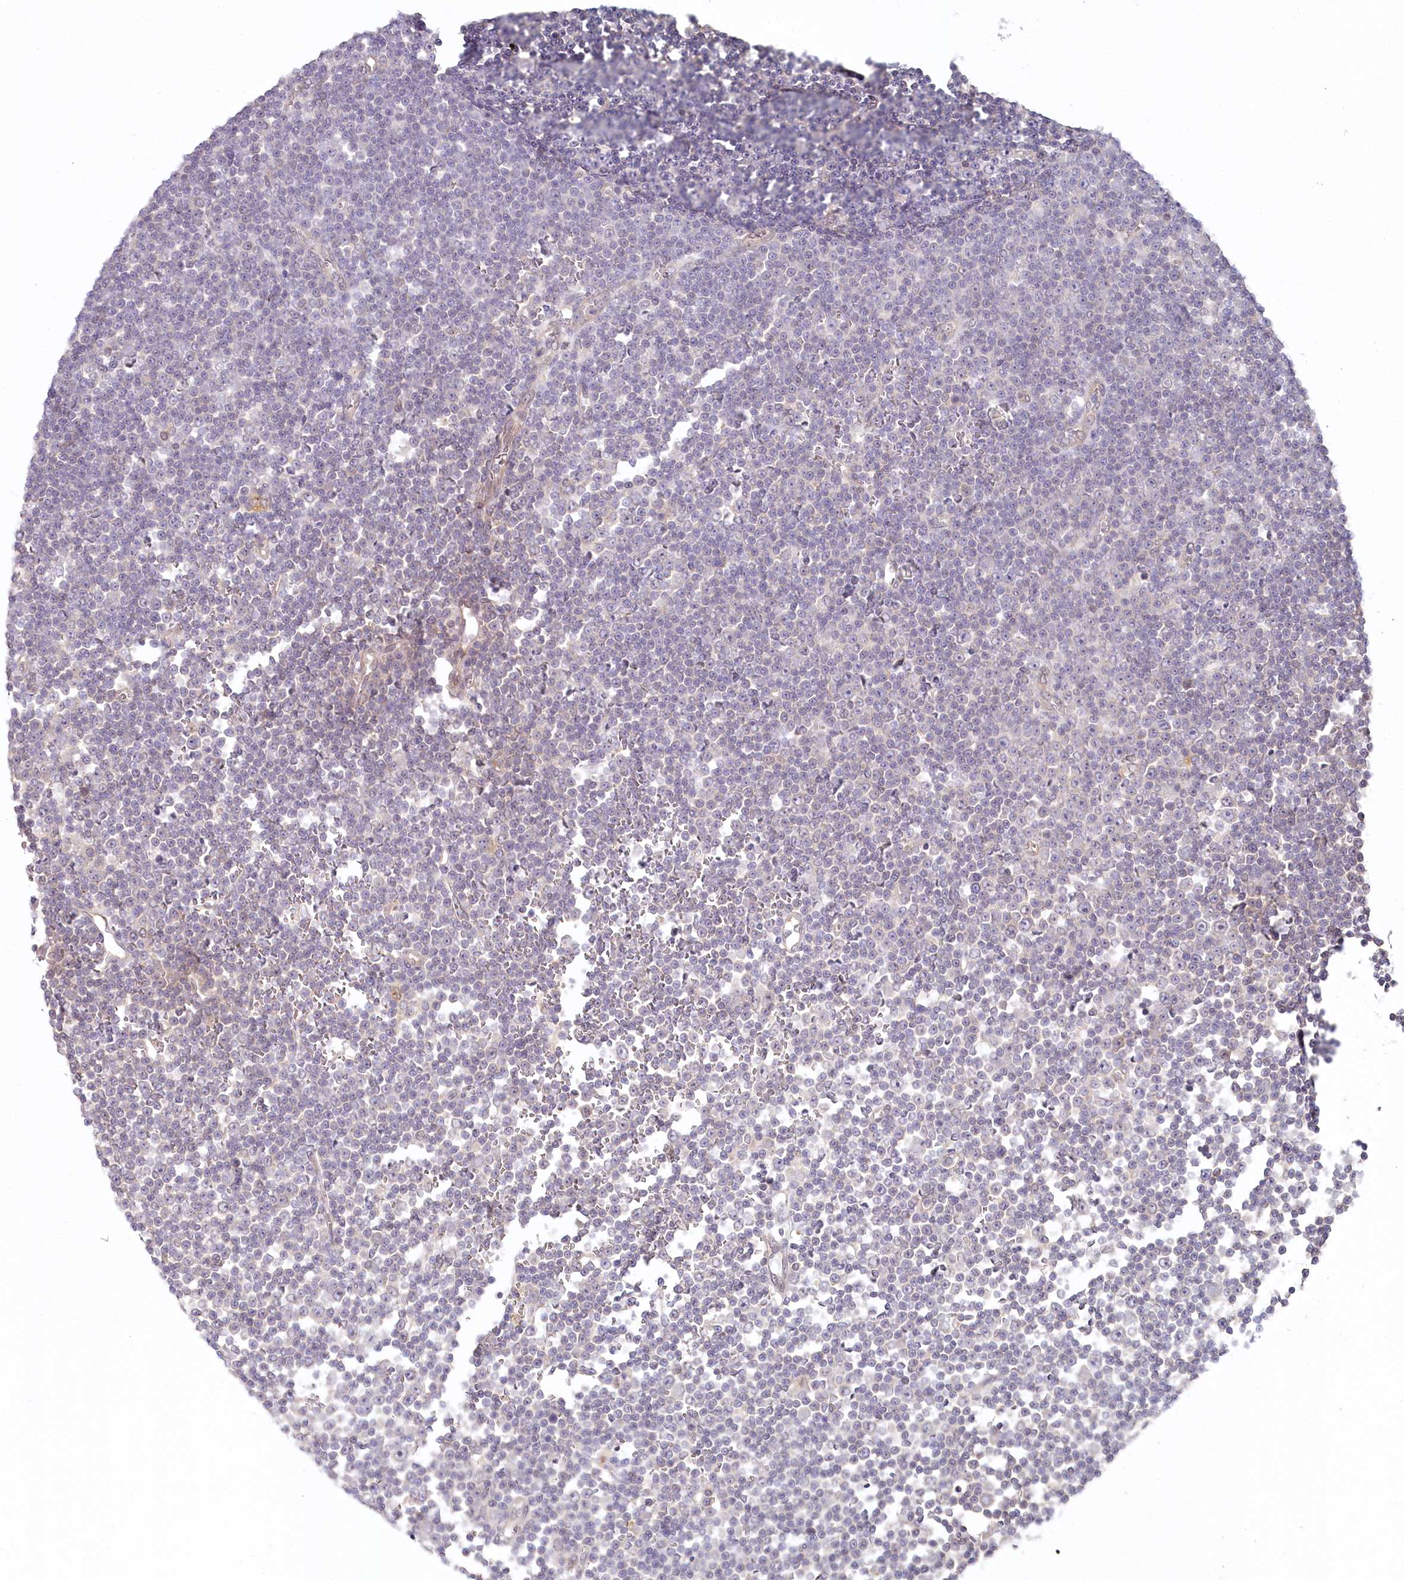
{"staining": {"intensity": "negative", "quantity": "none", "location": "none"}, "tissue": "lymphoma", "cell_type": "Tumor cells", "image_type": "cancer", "snomed": [{"axis": "morphology", "description": "Malignant lymphoma, non-Hodgkin's type, Low grade"}, {"axis": "topography", "description": "Lymph node"}], "caption": "The histopathology image demonstrates no significant staining in tumor cells of lymphoma. (DAB IHC visualized using brightfield microscopy, high magnification).", "gene": "AAMDC", "patient": {"sex": "female", "age": 67}}